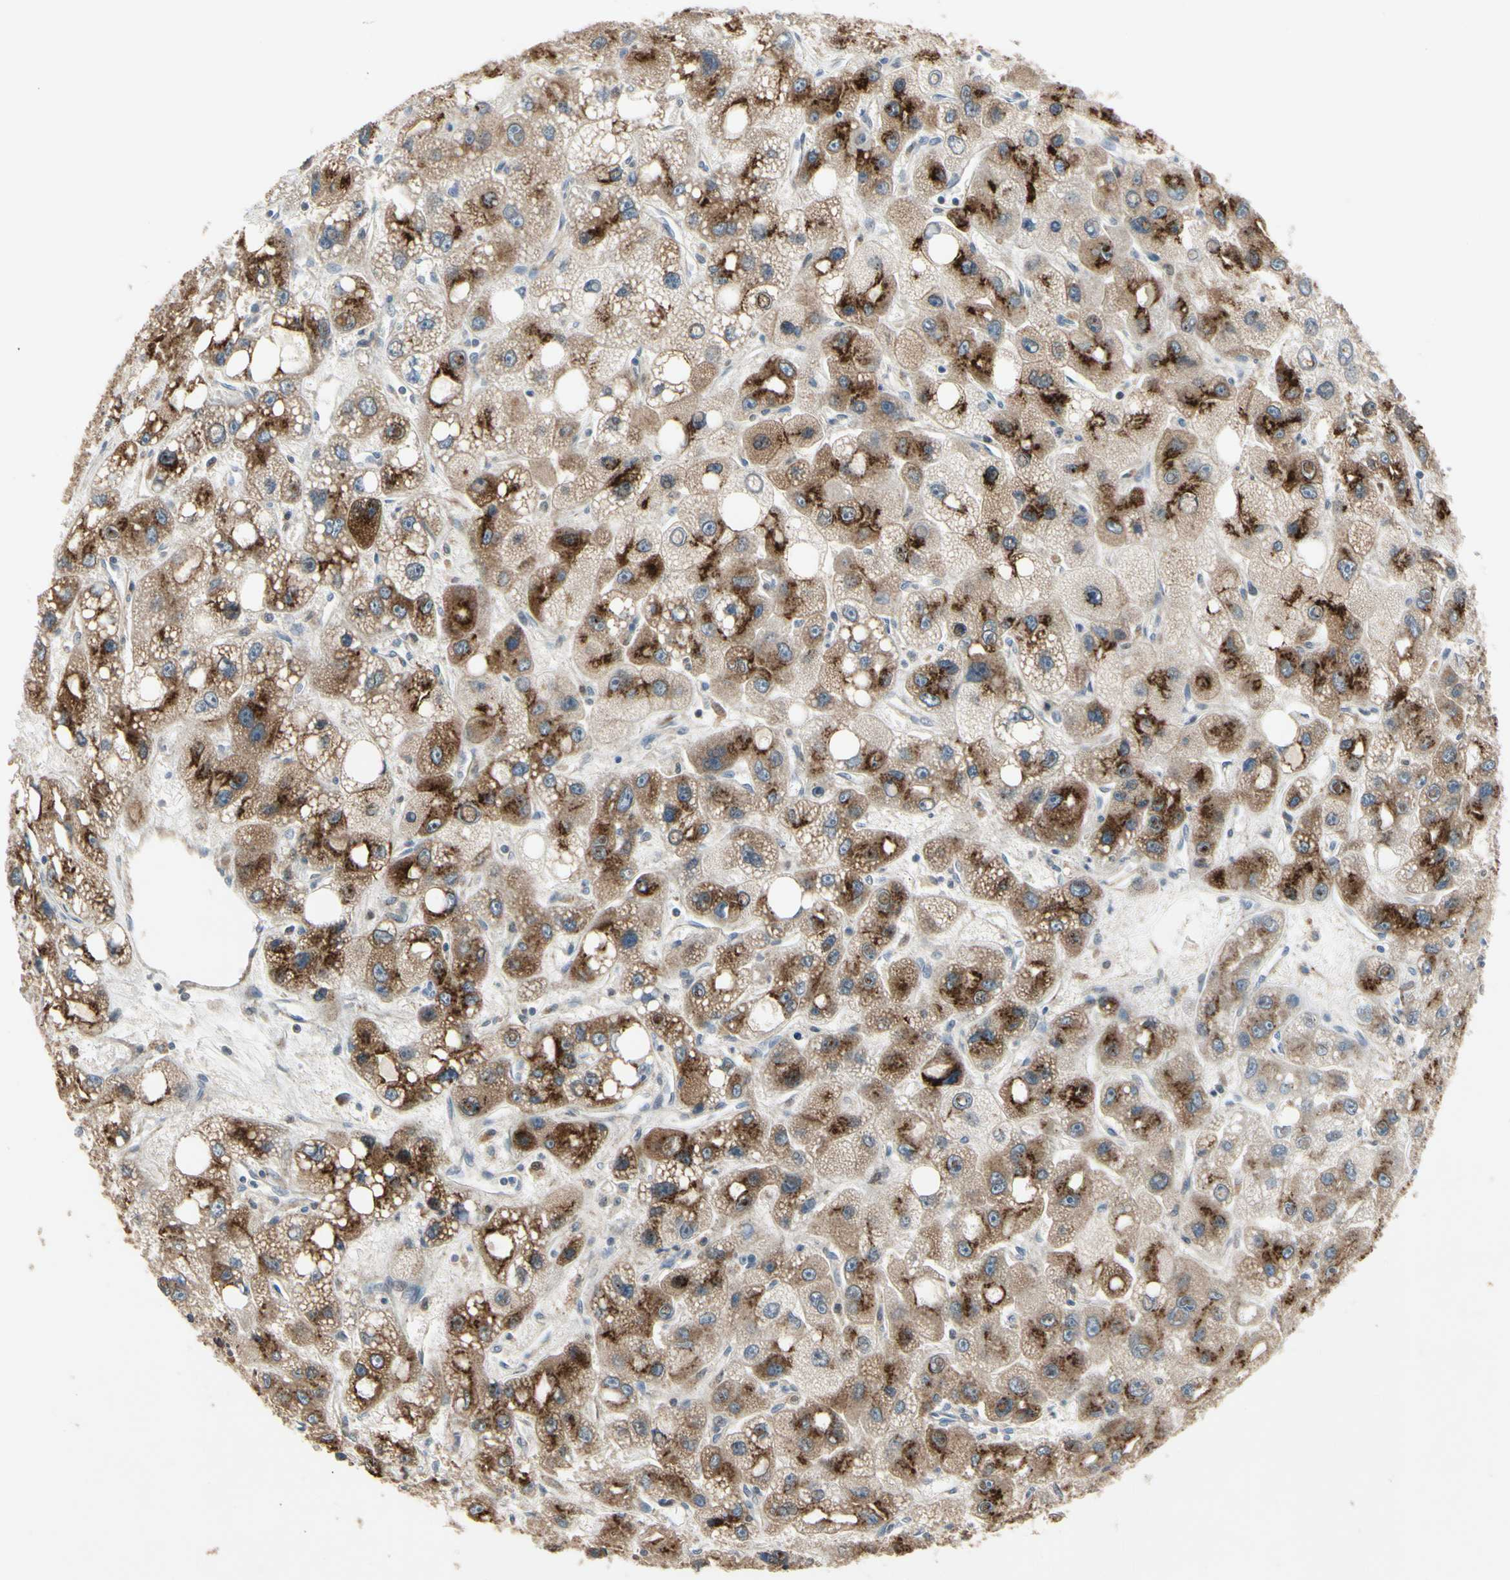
{"staining": {"intensity": "strong", "quantity": ">75%", "location": "cytoplasmic/membranous"}, "tissue": "liver cancer", "cell_type": "Tumor cells", "image_type": "cancer", "snomed": [{"axis": "morphology", "description": "Carcinoma, Hepatocellular, NOS"}, {"axis": "topography", "description": "Liver"}], "caption": "Immunohistochemistry (DAB (3,3'-diaminobenzidine)) staining of hepatocellular carcinoma (liver) exhibits strong cytoplasmic/membranous protein expression in approximately >75% of tumor cells. The protein of interest is shown in brown color, while the nuclei are stained blue.", "gene": "CGREF1", "patient": {"sex": "male", "age": 55}}